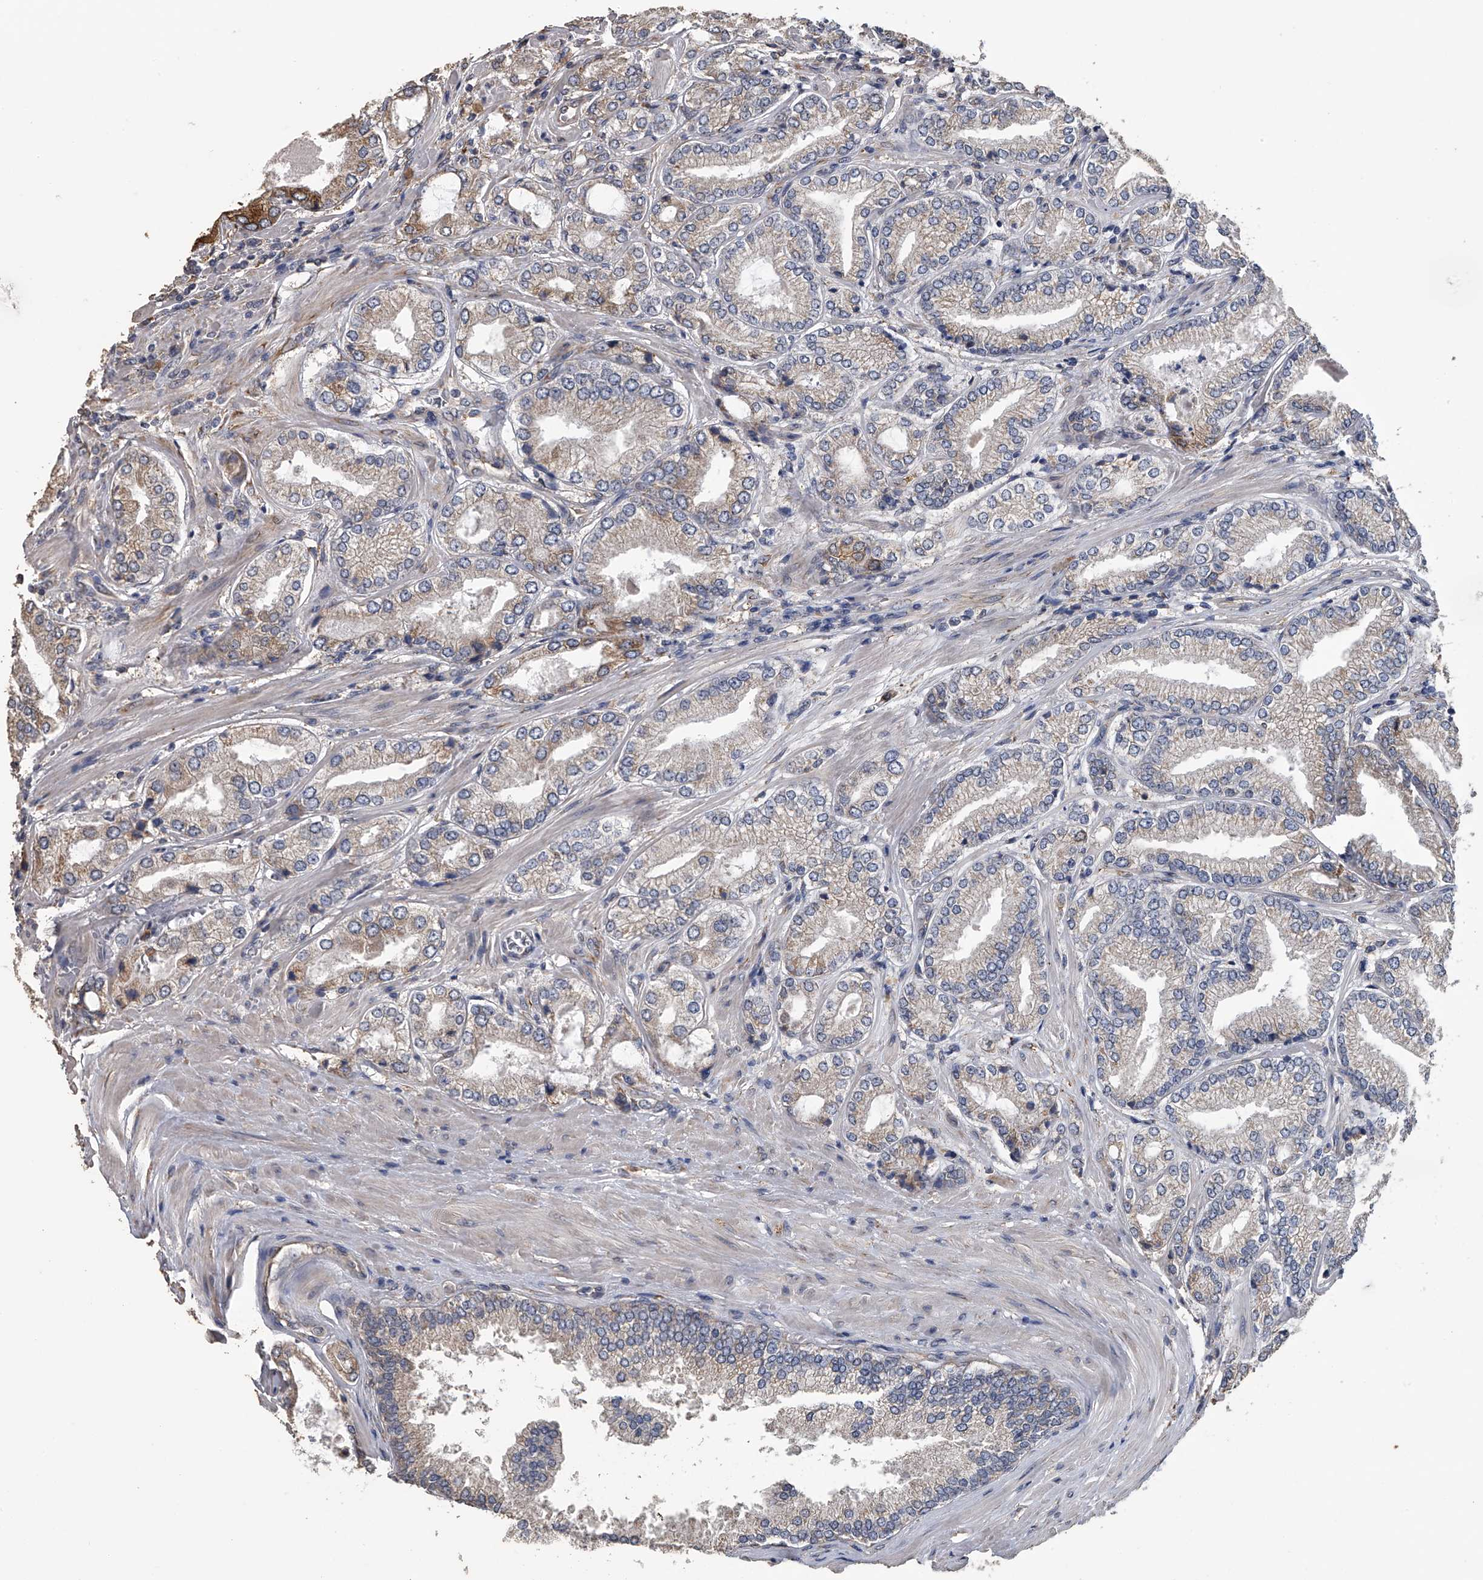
{"staining": {"intensity": "moderate", "quantity": "<25%", "location": "cytoplasmic/membranous"}, "tissue": "prostate cancer", "cell_type": "Tumor cells", "image_type": "cancer", "snomed": [{"axis": "morphology", "description": "Adenocarcinoma, Low grade"}, {"axis": "topography", "description": "Prostate"}], "caption": "The histopathology image reveals a brown stain indicating the presence of a protein in the cytoplasmic/membranous of tumor cells in prostate low-grade adenocarcinoma.", "gene": "PCLO", "patient": {"sex": "male", "age": 62}}